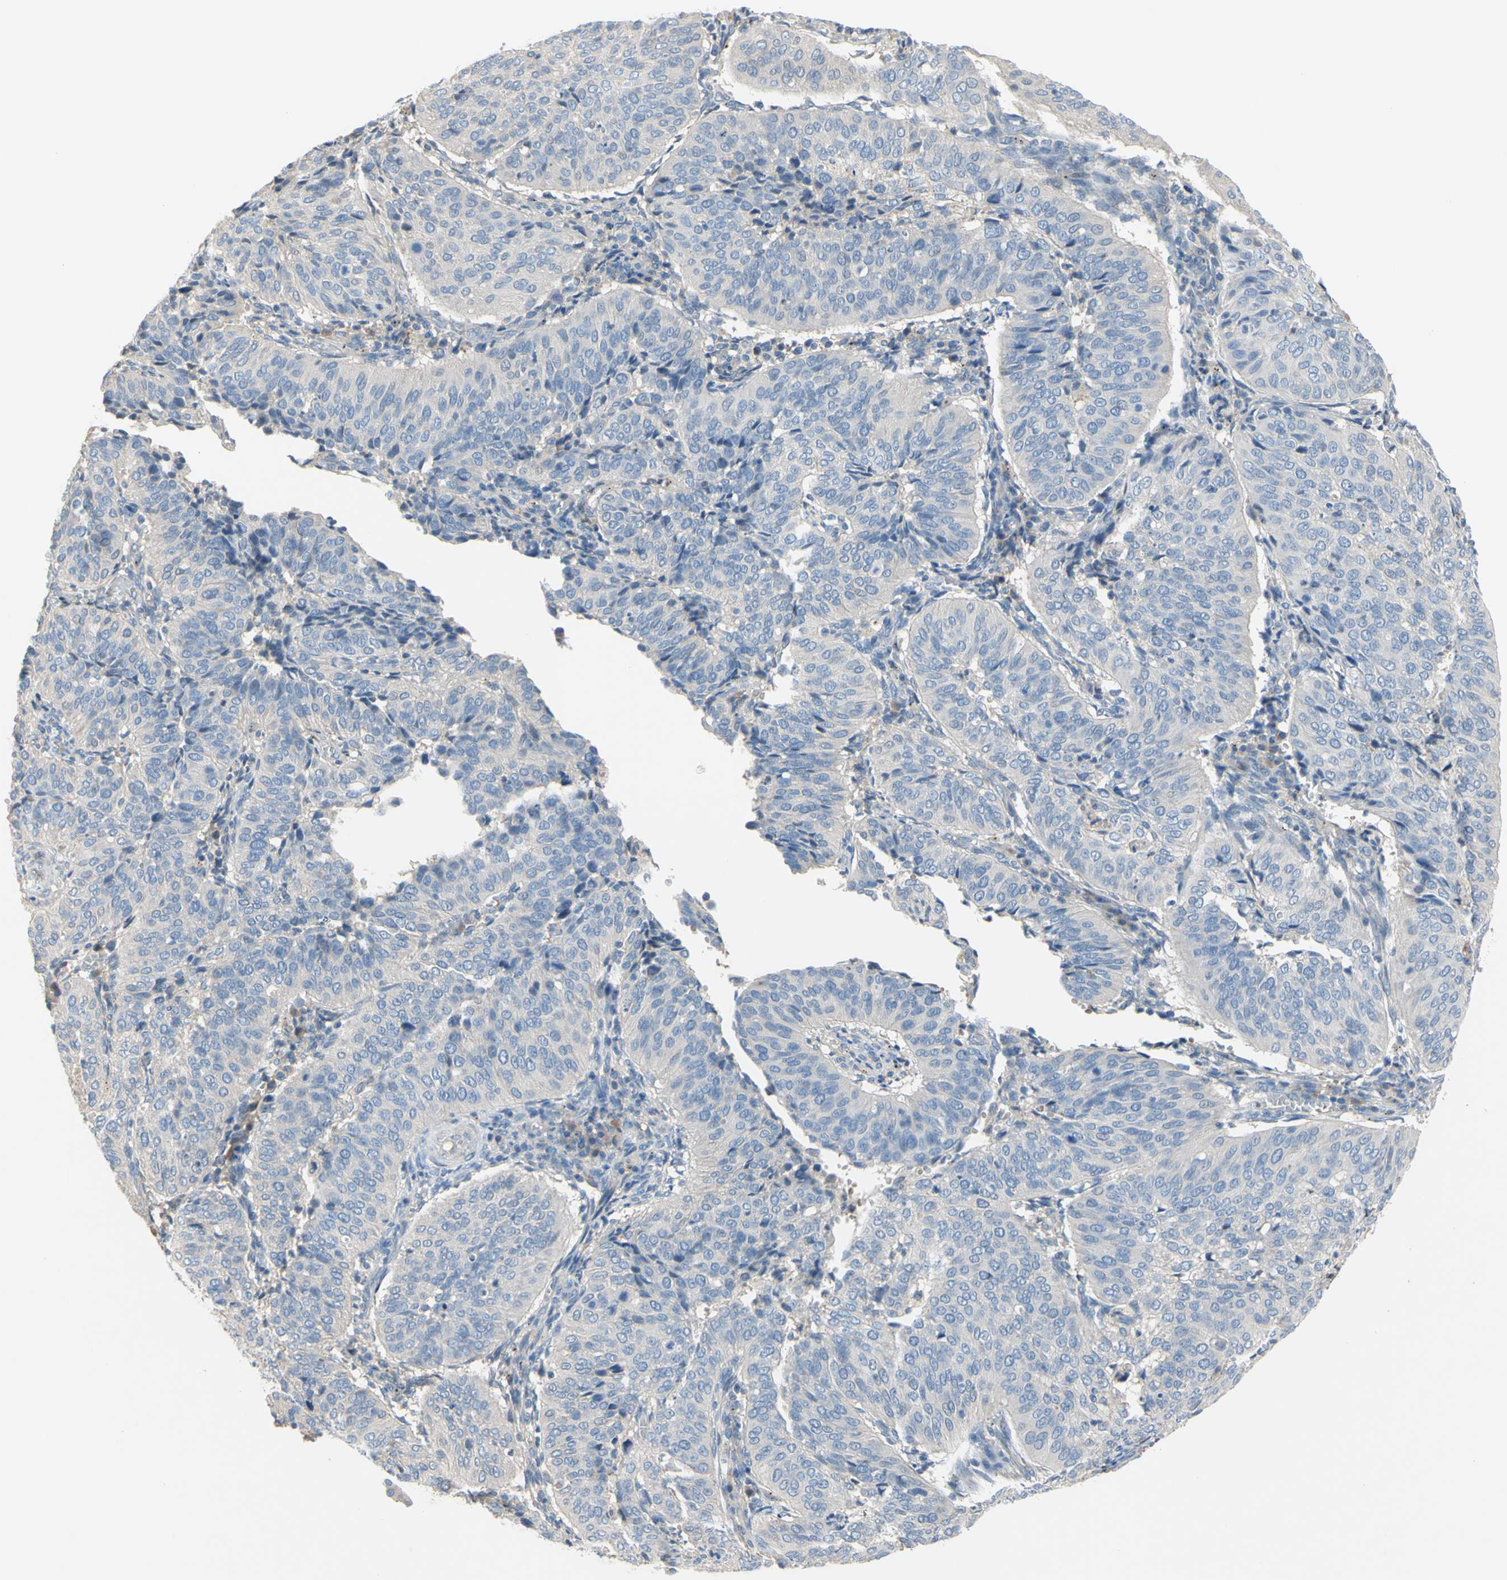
{"staining": {"intensity": "negative", "quantity": "none", "location": "none"}, "tissue": "cervical cancer", "cell_type": "Tumor cells", "image_type": "cancer", "snomed": [{"axis": "morphology", "description": "Normal tissue, NOS"}, {"axis": "morphology", "description": "Squamous cell carcinoma, NOS"}, {"axis": "topography", "description": "Cervix"}], "caption": "This image is of cervical cancer stained with IHC to label a protein in brown with the nuclei are counter-stained blue. There is no staining in tumor cells.", "gene": "TMEM59L", "patient": {"sex": "female", "age": 39}}